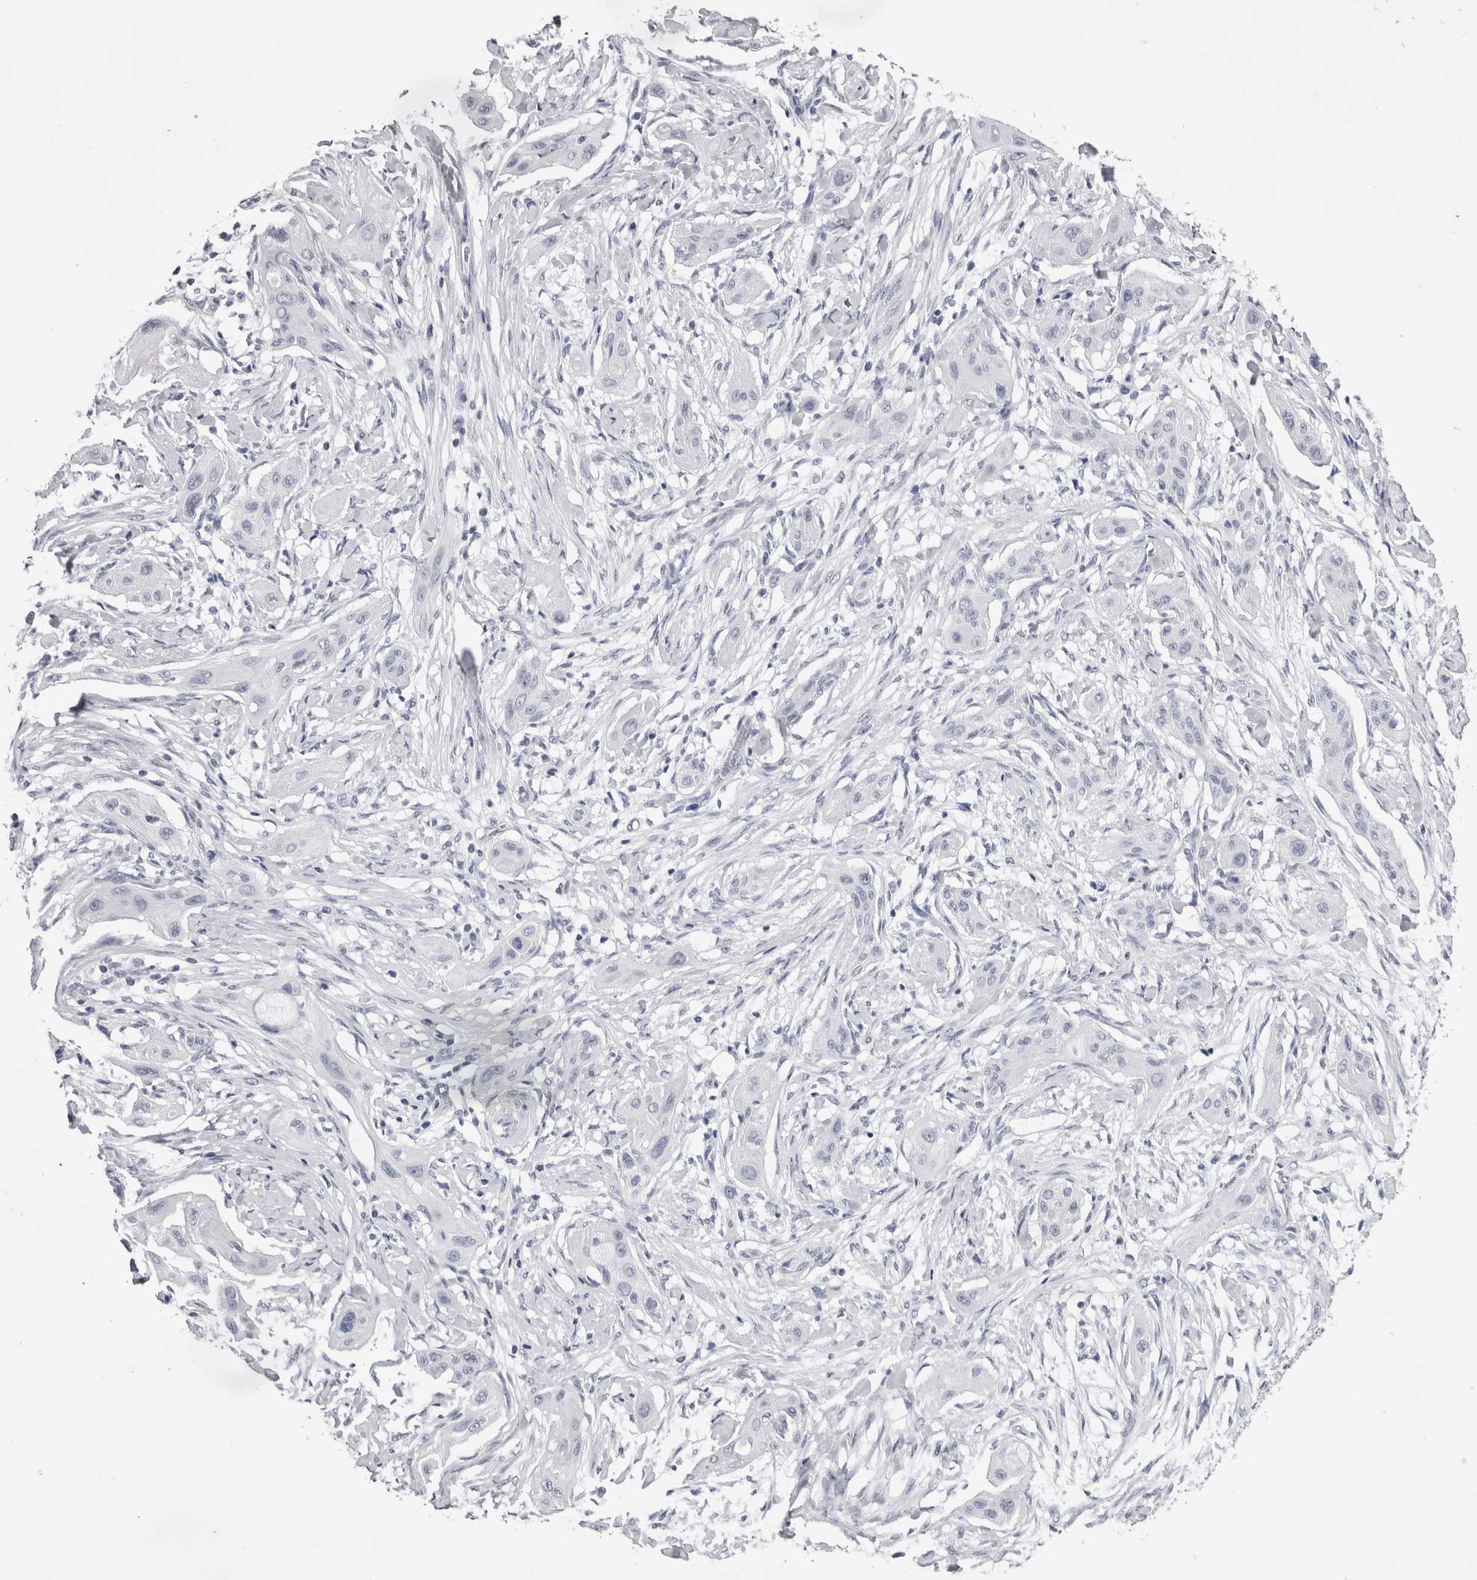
{"staining": {"intensity": "negative", "quantity": "none", "location": "none"}, "tissue": "lung cancer", "cell_type": "Tumor cells", "image_type": "cancer", "snomed": [{"axis": "morphology", "description": "Squamous cell carcinoma, NOS"}, {"axis": "topography", "description": "Lung"}], "caption": "IHC photomicrograph of human squamous cell carcinoma (lung) stained for a protein (brown), which displays no expression in tumor cells. (Stains: DAB immunohistochemistry (IHC) with hematoxylin counter stain, Microscopy: brightfield microscopy at high magnification).", "gene": "CDHR5", "patient": {"sex": "female", "age": 47}}